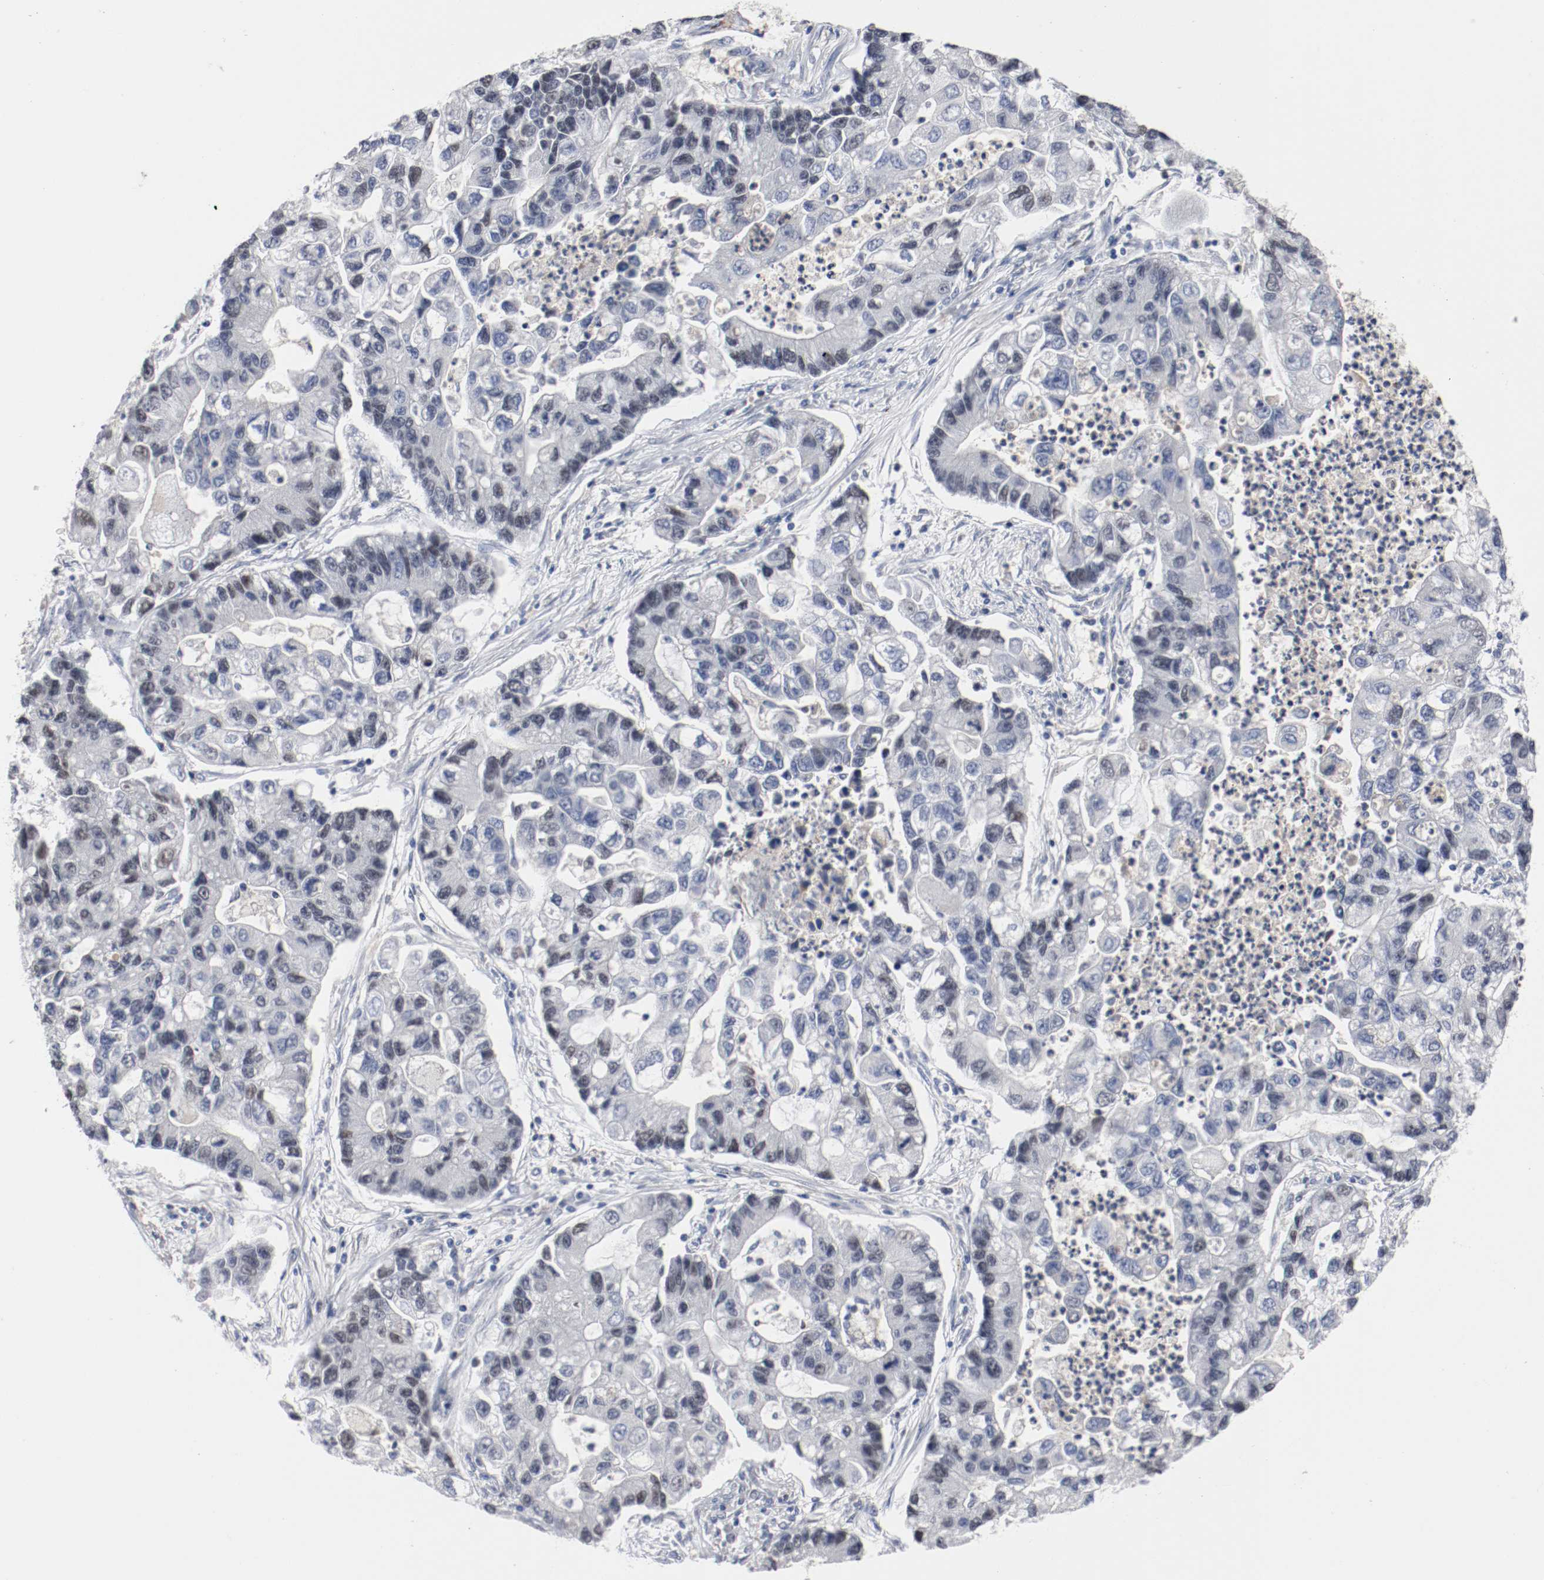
{"staining": {"intensity": "negative", "quantity": "none", "location": "none"}, "tissue": "lung cancer", "cell_type": "Tumor cells", "image_type": "cancer", "snomed": [{"axis": "morphology", "description": "Adenocarcinoma, NOS"}, {"axis": "topography", "description": "Lung"}], "caption": "DAB (3,3'-diaminobenzidine) immunohistochemical staining of lung cancer (adenocarcinoma) displays no significant staining in tumor cells.", "gene": "MCM6", "patient": {"sex": "female", "age": 51}}